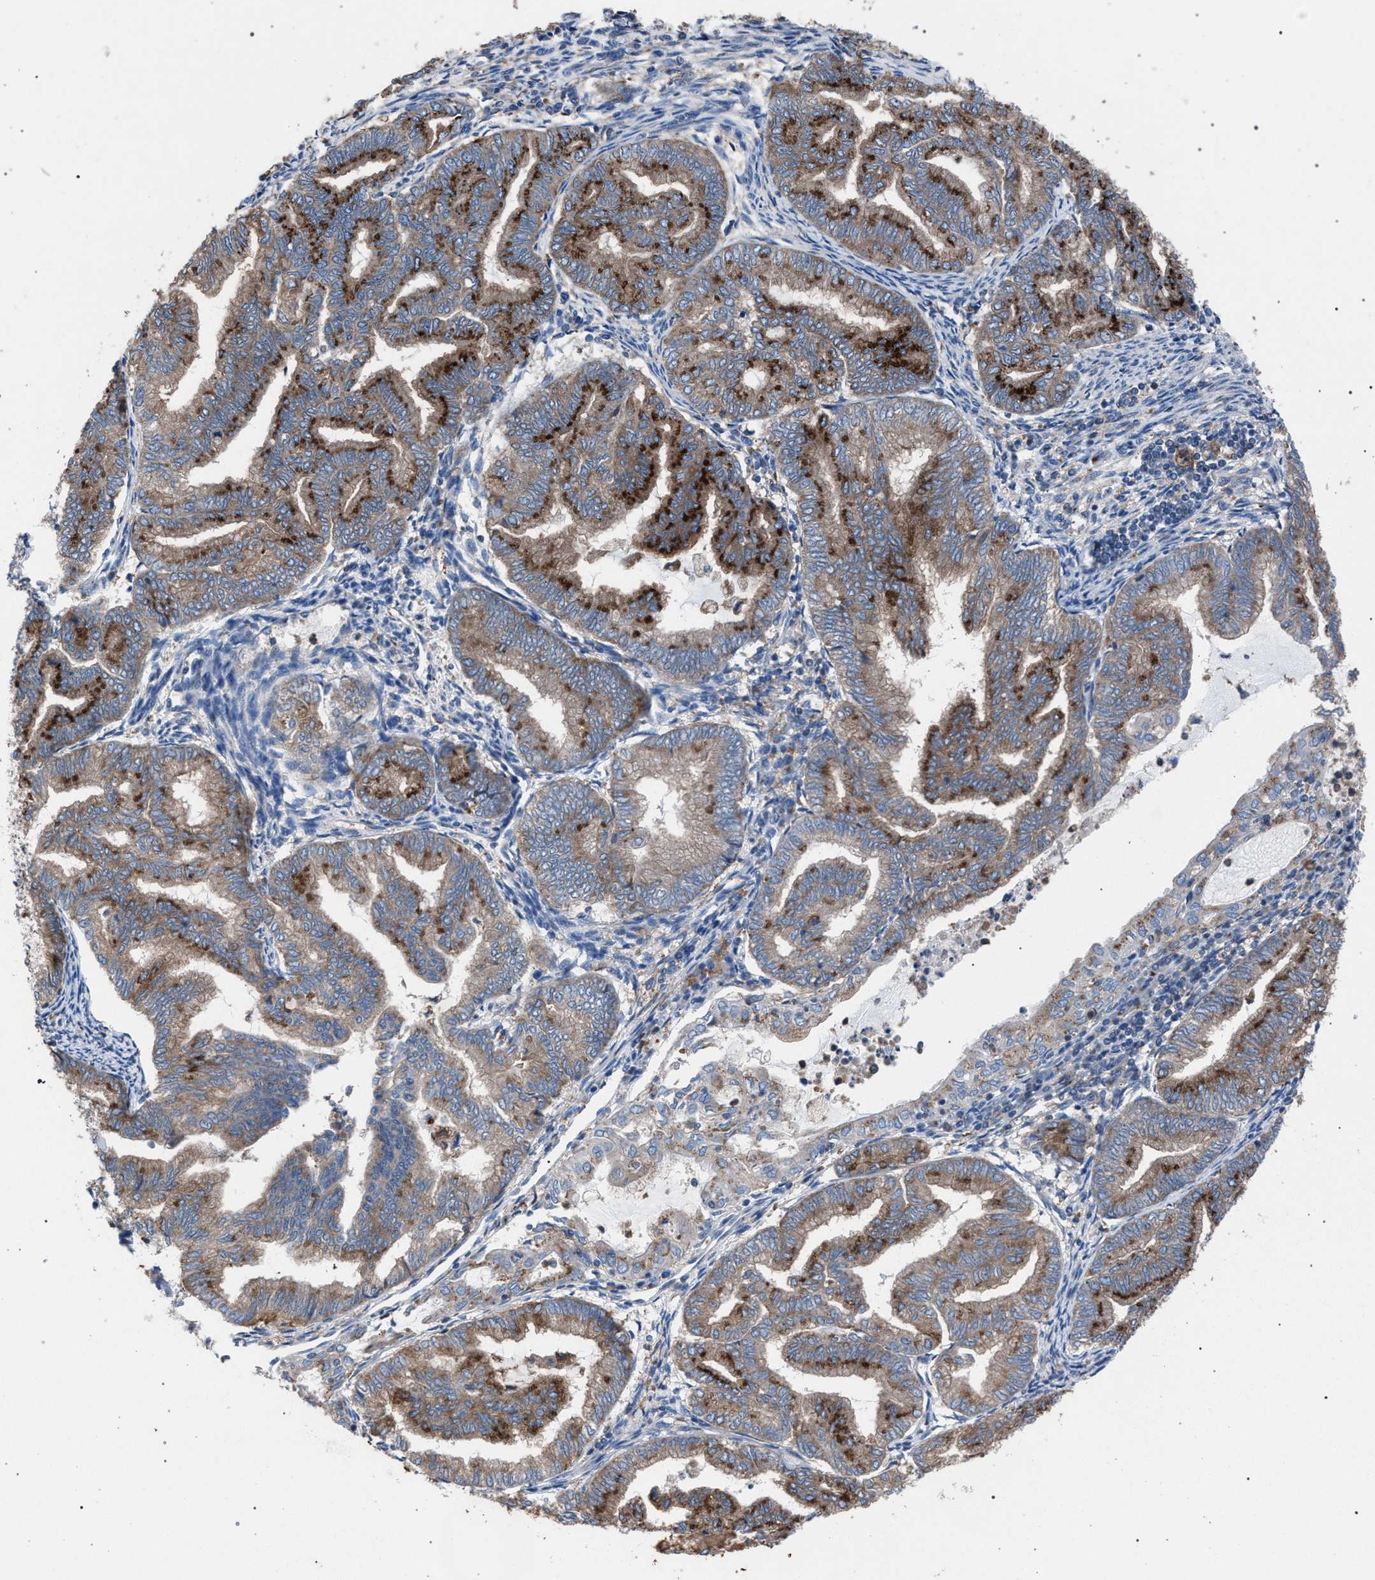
{"staining": {"intensity": "strong", "quantity": ">75%", "location": "cytoplasmic/membranous"}, "tissue": "endometrial cancer", "cell_type": "Tumor cells", "image_type": "cancer", "snomed": [{"axis": "morphology", "description": "Adenocarcinoma, NOS"}, {"axis": "topography", "description": "Endometrium"}], "caption": "Strong cytoplasmic/membranous positivity is seen in about >75% of tumor cells in endometrial cancer. (Brightfield microscopy of DAB IHC at high magnification).", "gene": "ATP6V0A1", "patient": {"sex": "female", "age": 79}}